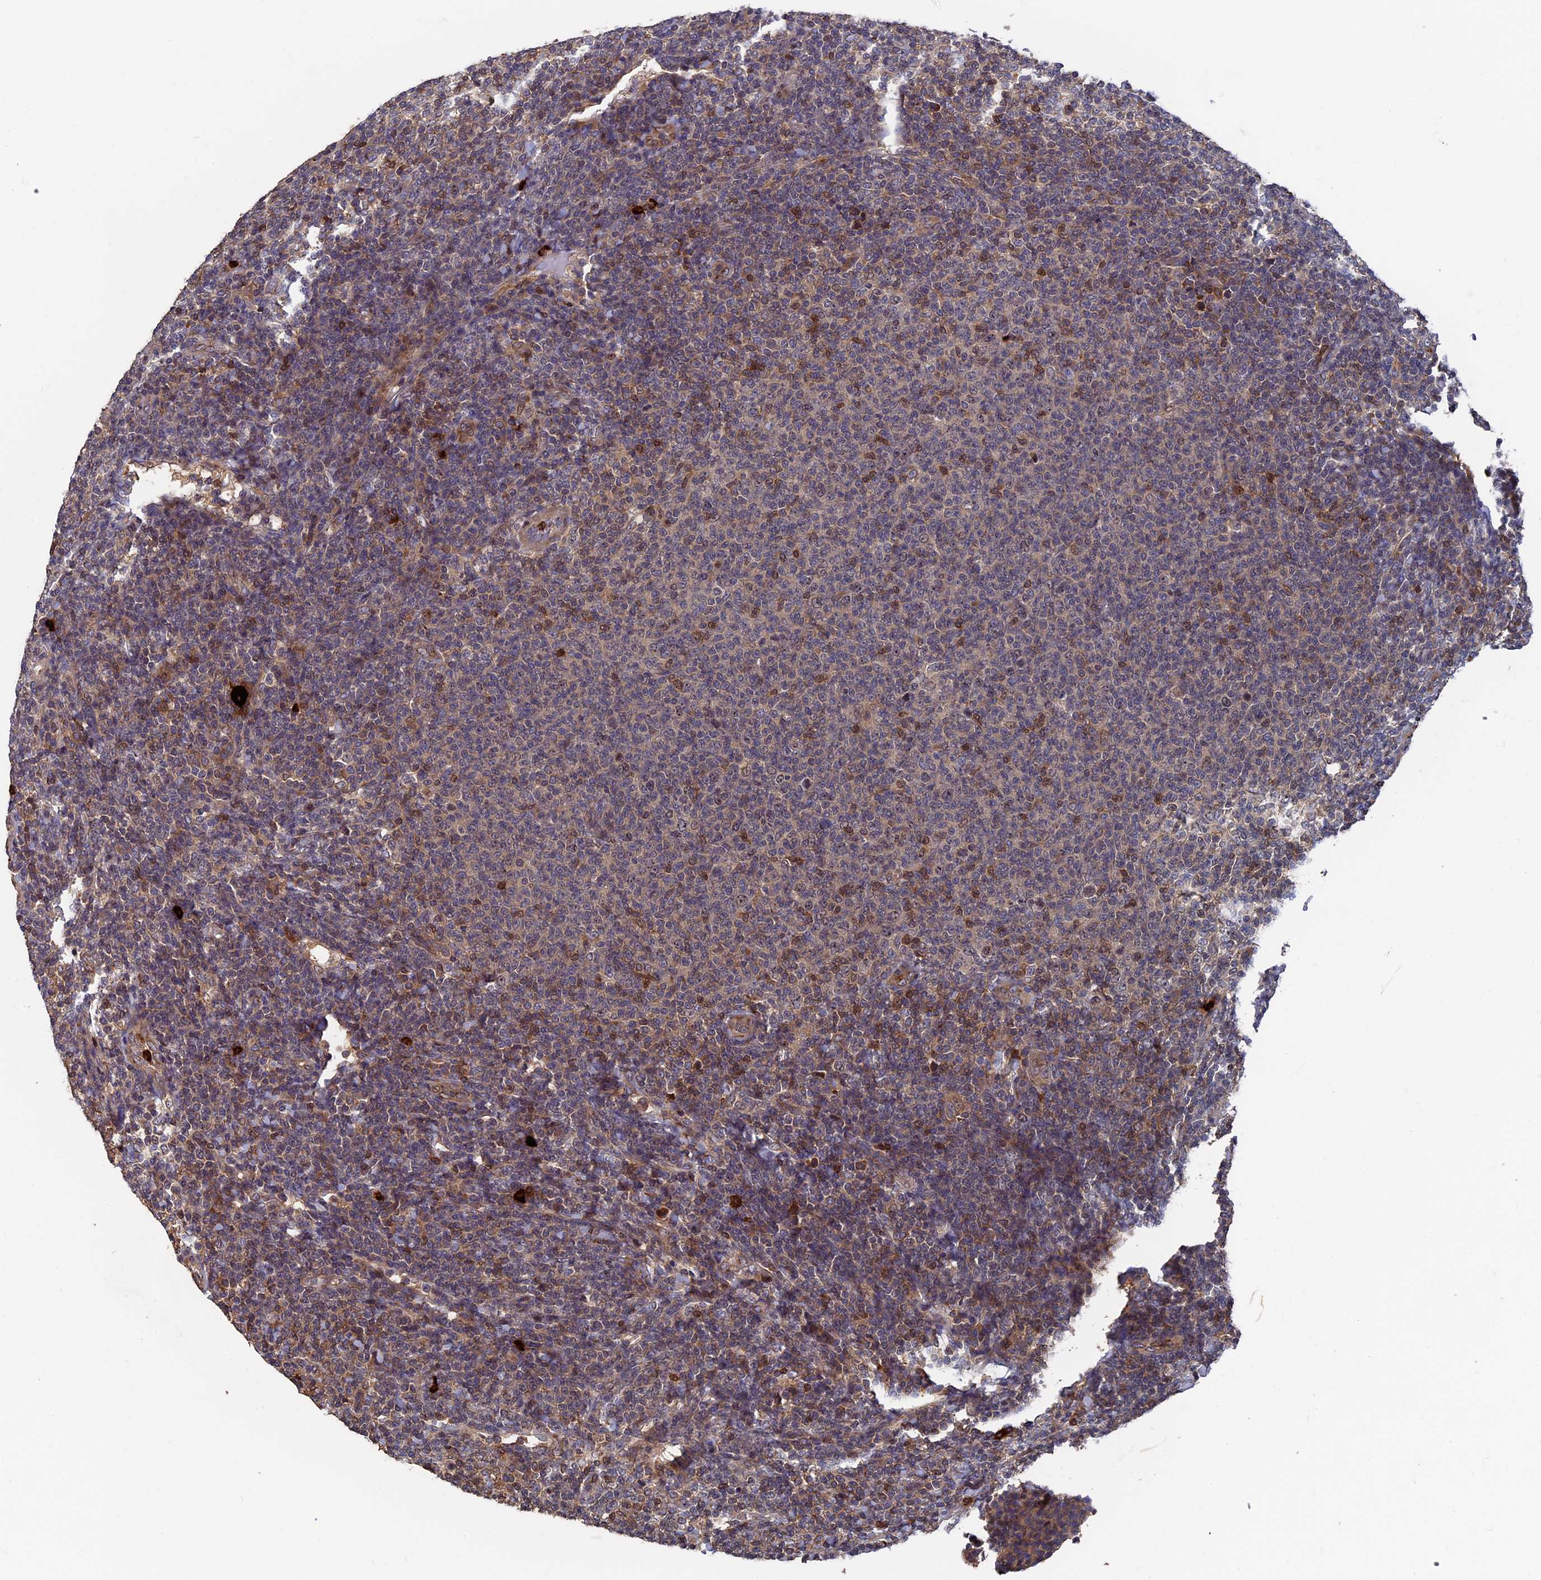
{"staining": {"intensity": "moderate", "quantity": "<25%", "location": "cytoplasmic/membranous,nuclear"}, "tissue": "lymphoma", "cell_type": "Tumor cells", "image_type": "cancer", "snomed": [{"axis": "morphology", "description": "Malignant lymphoma, non-Hodgkin's type, Low grade"}, {"axis": "topography", "description": "Lymph node"}], "caption": "Lymphoma stained with DAB IHC displays low levels of moderate cytoplasmic/membranous and nuclear expression in approximately <25% of tumor cells.", "gene": "TNK2", "patient": {"sex": "male", "age": 66}}